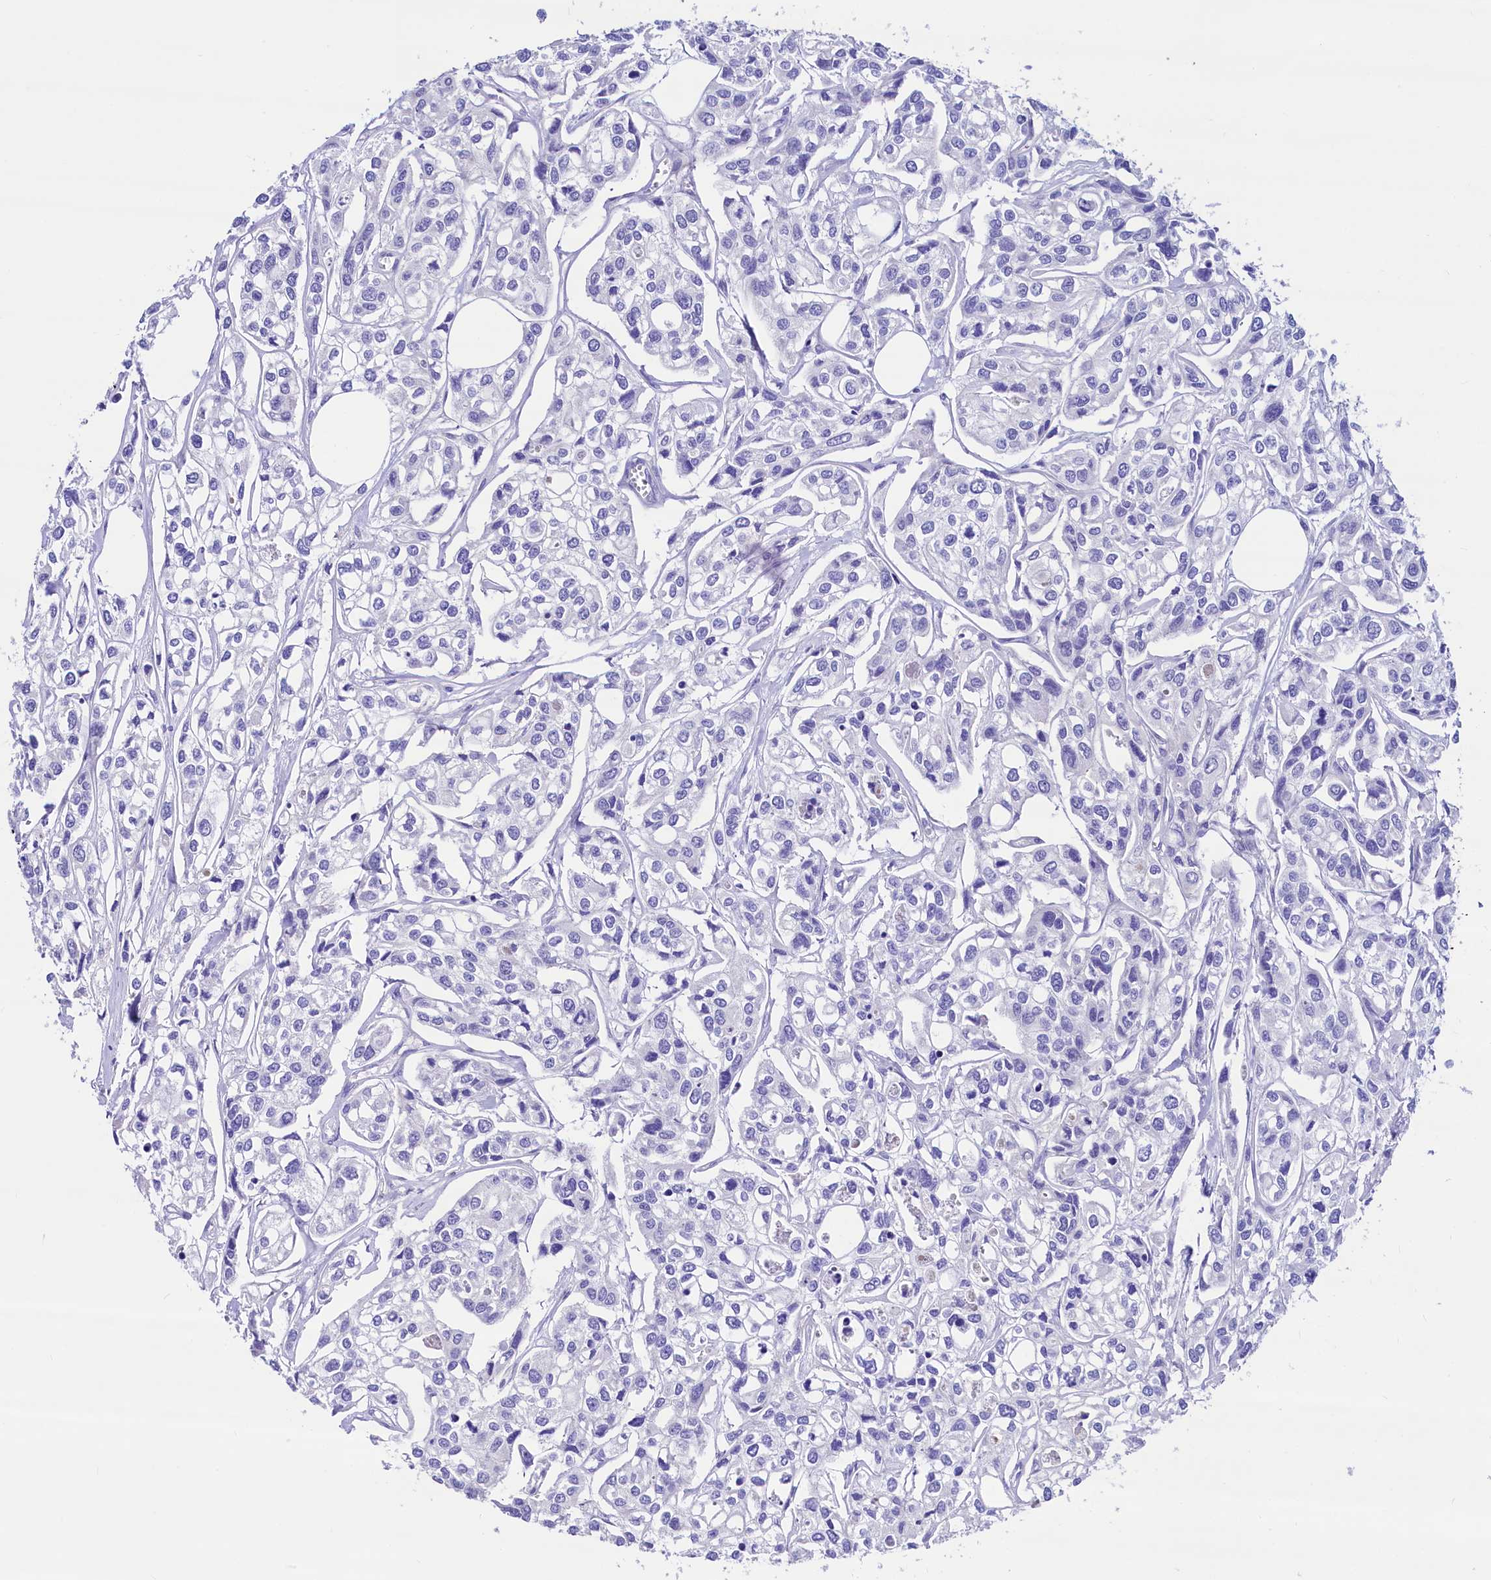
{"staining": {"intensity": "negative", "quantity": "none", "location": "none"}, "tissue": "urothelial cancer", "cell_type": "Tumor cells", "image_type": "cancer", "snomed": [{"axis": "morphology", "description": "Urothelial carcinoma, High grade"}, {"axis": "topography", "description": "Urinary bladder"}], "caption": "High power microscopy histopathology image of an IHC photomicrograph of urothelial carcinoma (high-grade), revealing no significant positivity in tumor cells.", "gene": "RBP3", "patient": {"sex": "male", "age": 67}}